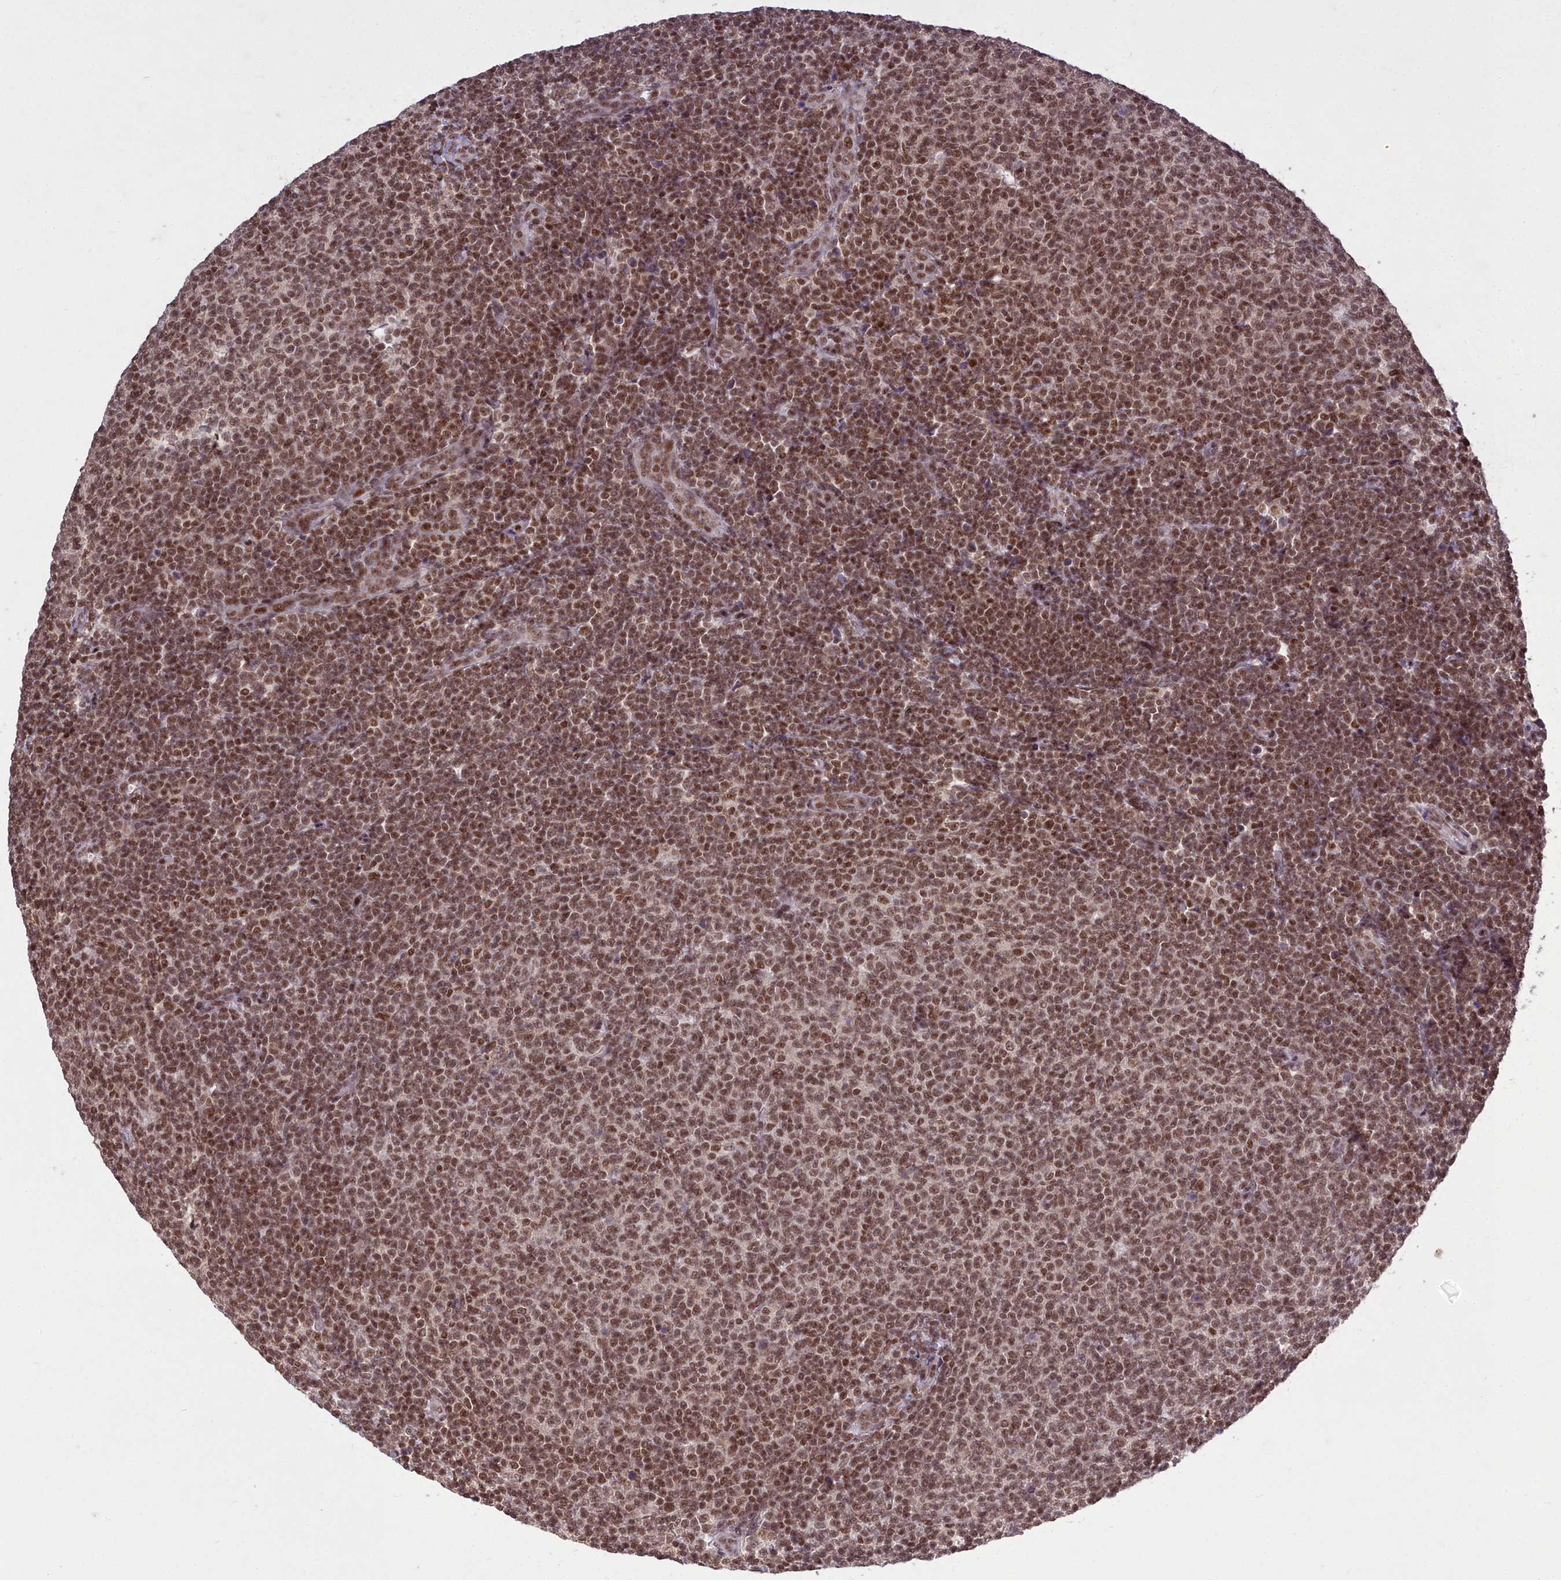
{"staining": {"intensity": "moderate", "quantity": ">75%", "location": "nuclear"}, "tissue": "lymphoma", "cell_type": "Tumor cells", "image_type": "cancer", "snomed": [{"axis": "morphology", "description": "Malignant lymphoma, non-Hodgkin's type, Low grade"}, {"axis": "topography", "description": "Lymph node"}], "caption": "About >75% of tumor cells in human lymphoma reveal moderate nuclear protein expression as visualized by brown immunohistochemical staining.", "gene": "GMEB1", "patient": {"sex": "male", "age": 66}}